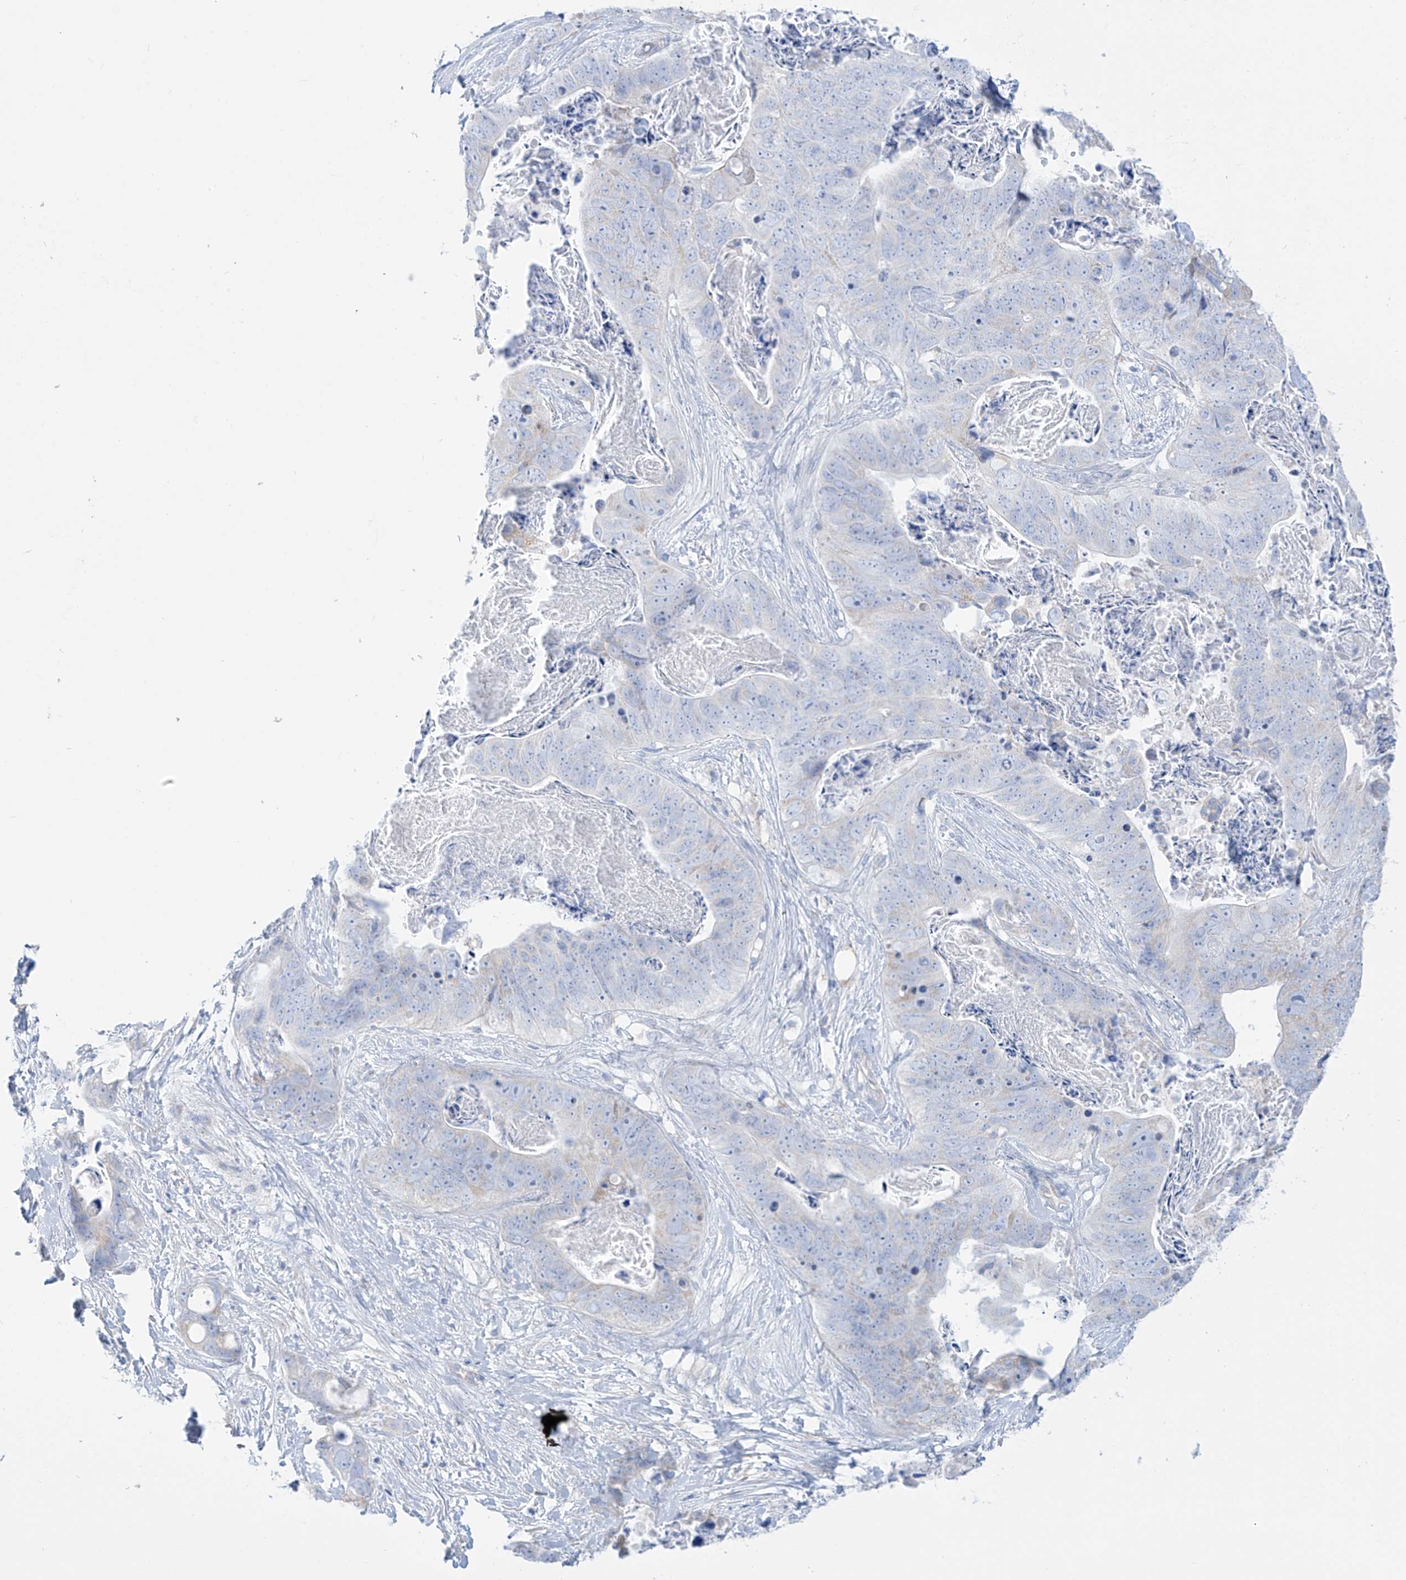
{"staining": {"intensity": "negative", "quantity": "none", "location": "none"}, "tissue": "stomach cancer", "cell_type": "Tumor cells", "image_type": "cancer", "snomed": [{"axis": "morphology", "description": "Adenocarcinoma, NOS"}, {"axis": "topography", "description": "Stomach"}], "caption": "IHC of stomach cancer displays no positivity in tumor cells.", "gene": "SLC26A3", "patient": {"sex": "female", "age": 89}}